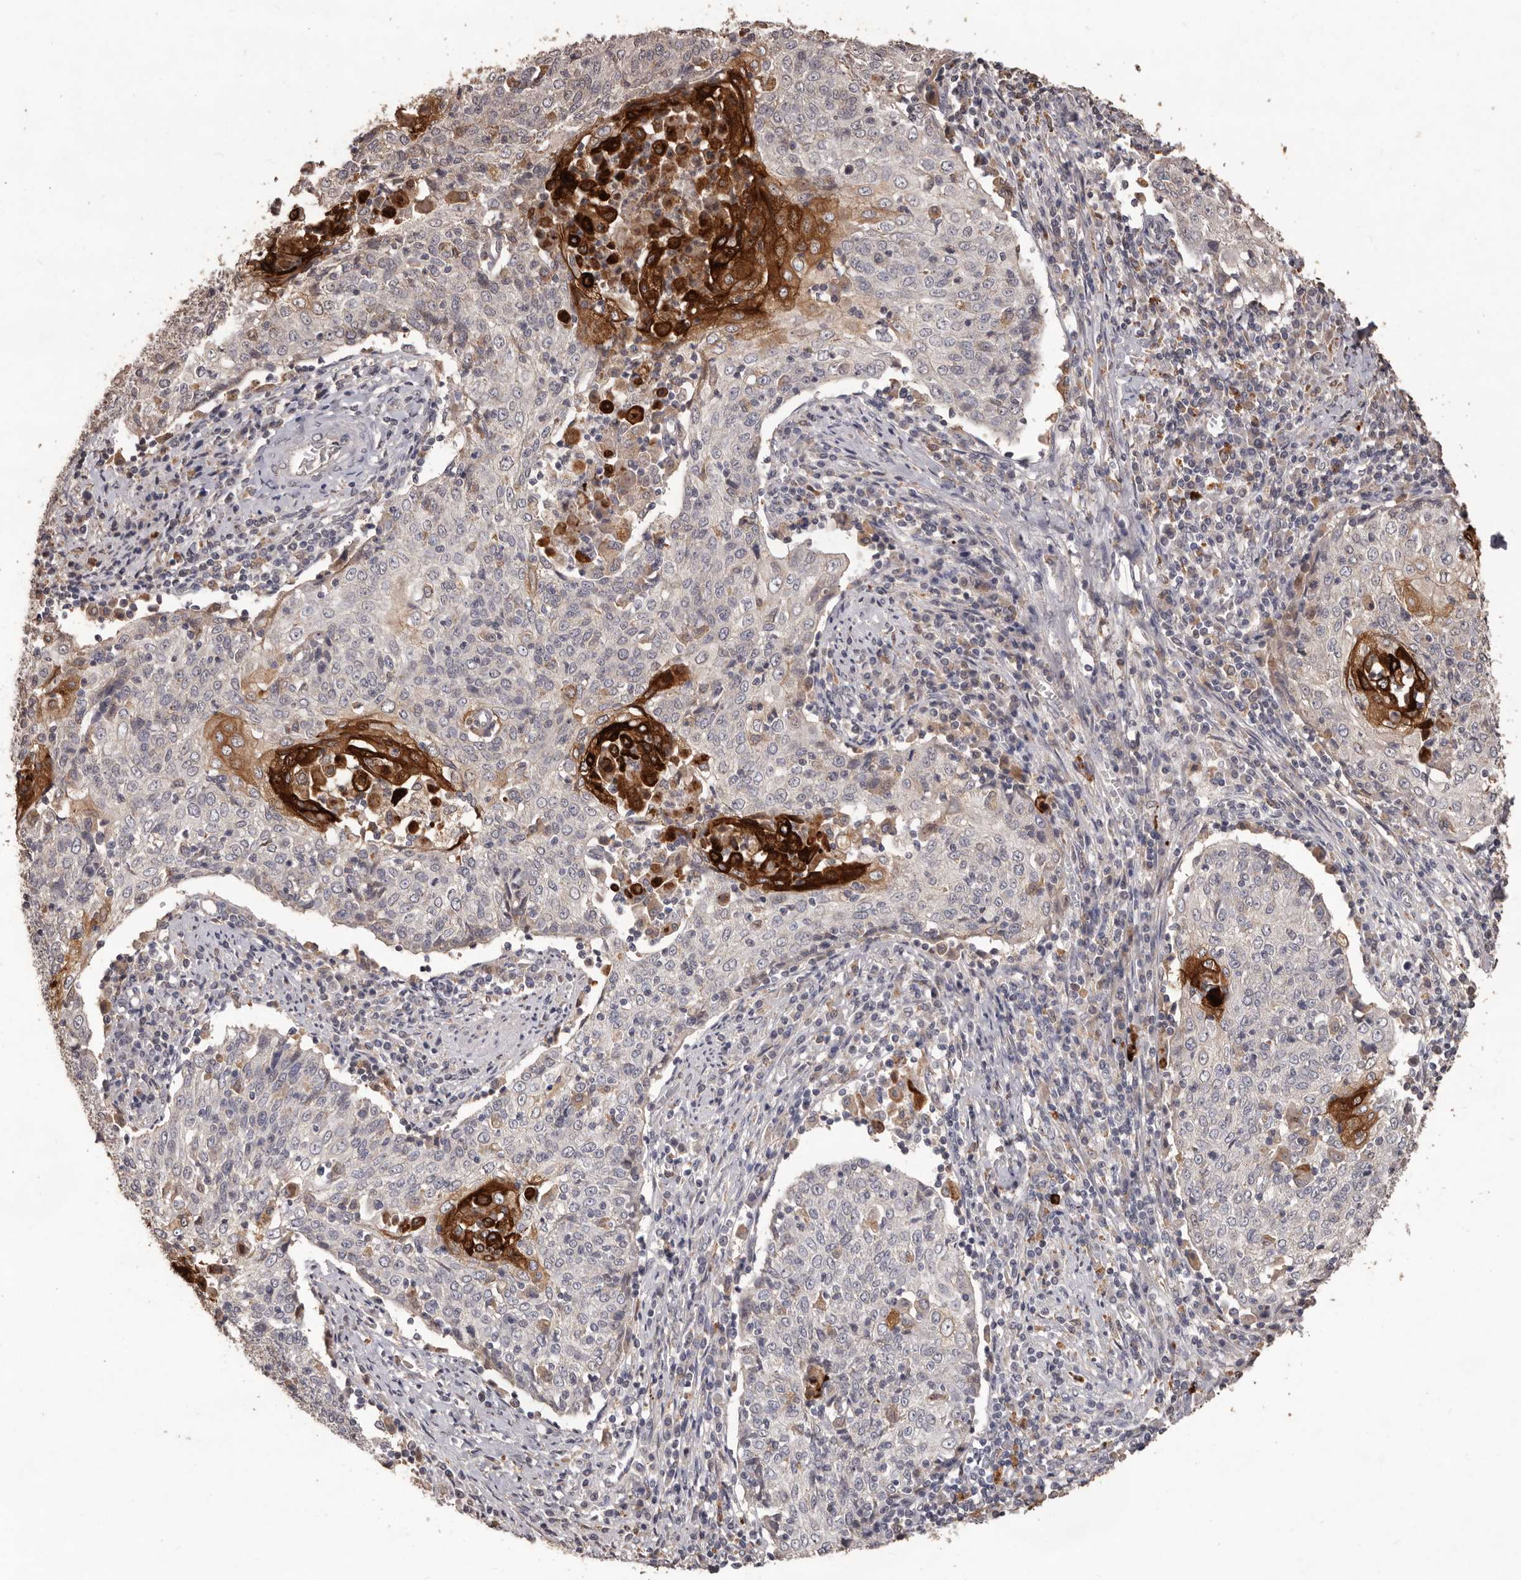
{"staining": {"intensity": "strong", "quantity": "<25%", "location": "cytoplasmic/membranous"}, "tissue": "cervical cancer", "cell_type": "Tumor cells", "image_type": "cancer", "snomed": [{"axis": "morphology", "description": "Squamous cell carcinoma, NOS"}, {"axis": "topography", "description": "Cervix"}], "caption": "Tumor cells reveal medium levels of strong cytoplasmic/membranous staining in approximately <25% of cells in squamous cell carcinoma (cervical). (DAB = brown stain, brightfield microscopy at high magnification).", "gene": "PRSS27", "patient": {"sex": "female", "age": 48}}